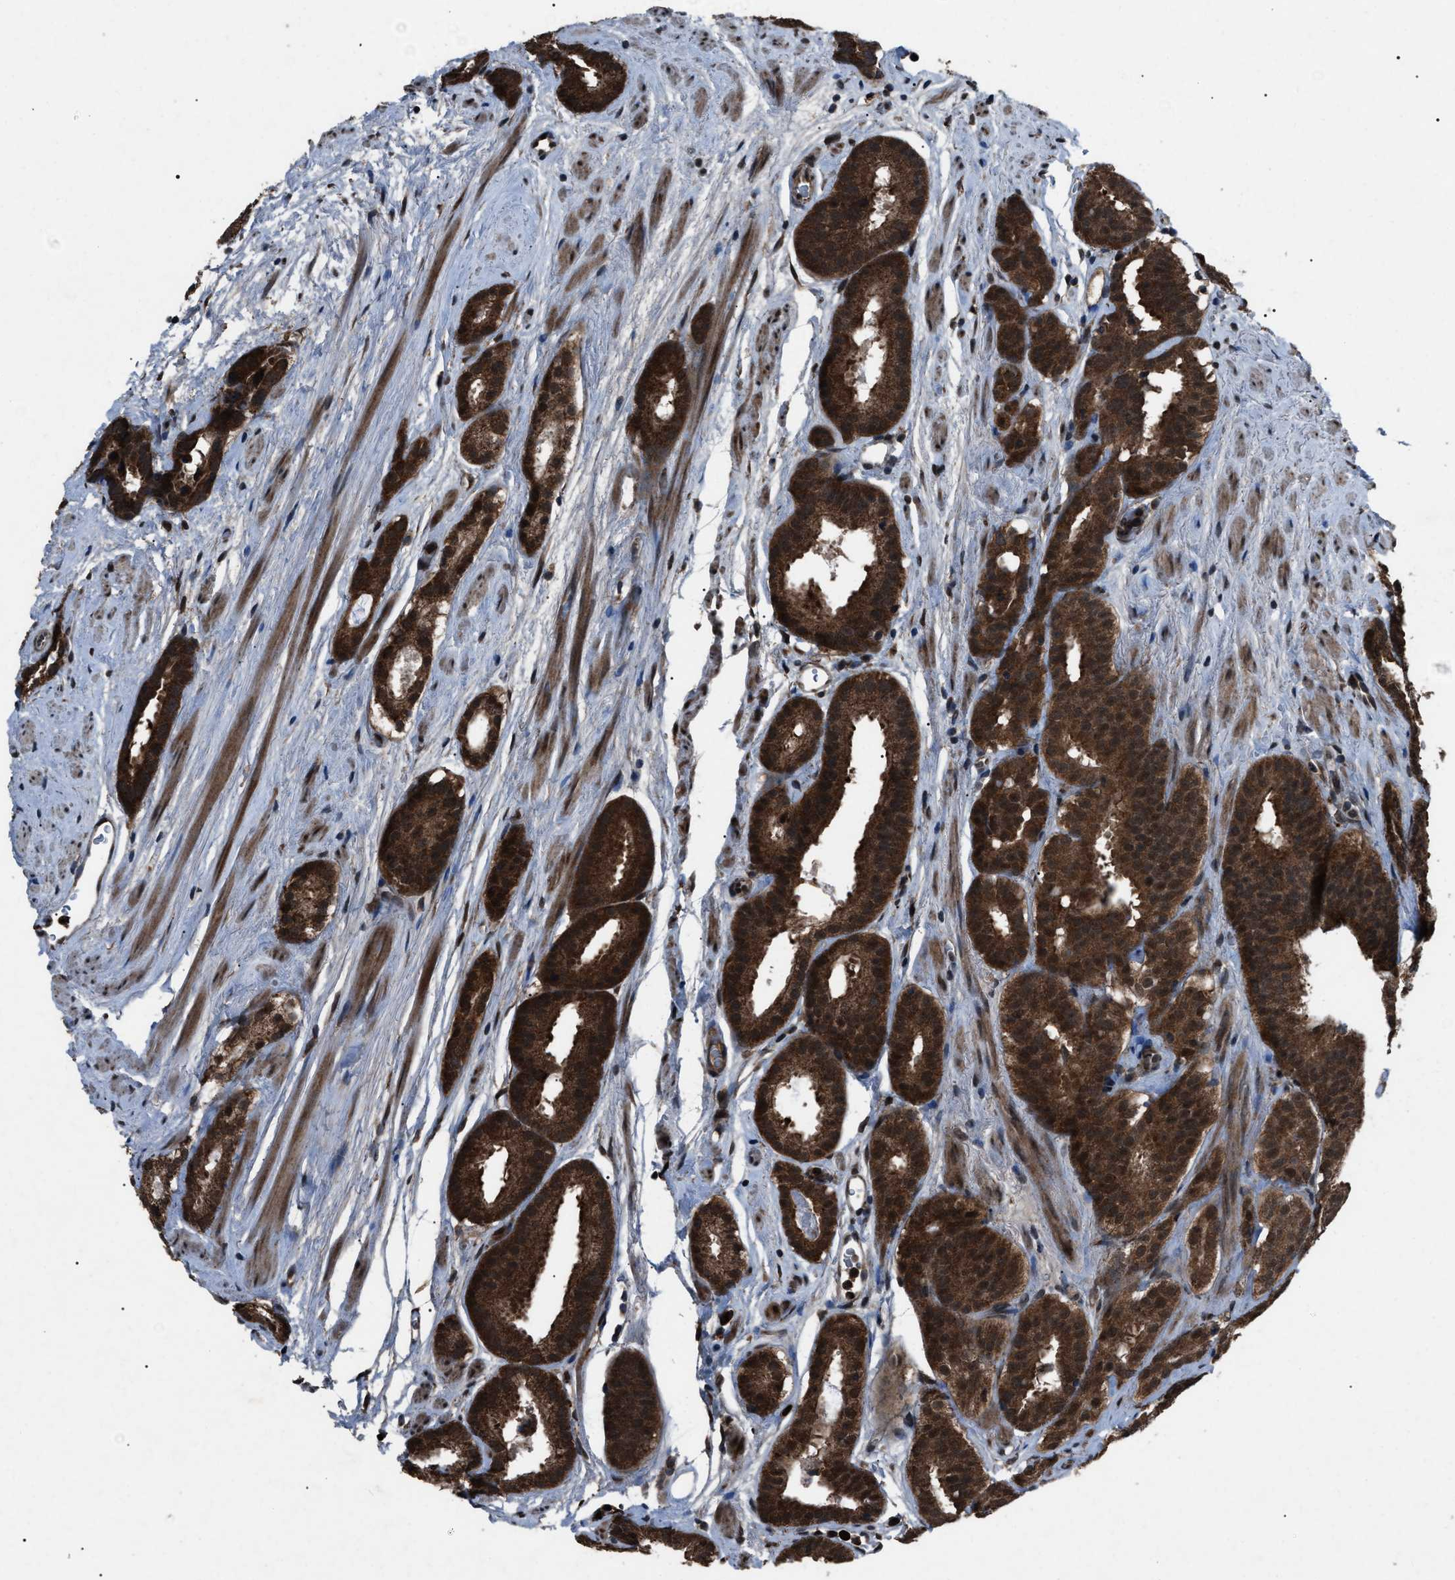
{"staining": {"intensity": "strong", "quantity": ">75%", "location": "cytoplasmic/membranous"}, "tissue": "prostate cancer", "cell_type": "Tumor cells", "image_type": "cancer", "snomed": [{"axis": "morphology", "description": "Adenocarcinoma, Low grade"}, {"axis": "topography", "description": "Prostate"}], "caption": "Protein analysis of prostate adenocarcinoma (low-grade) tissue shows strong cytoplasmic/membranous staining in approximately >75% of tumor cells. (DAB (3,3'-diaminobenzidine) = brown stain, brightfield microscopy at high magnification).", "gene": "ZFAND2A", "patient": {"sex": "male", "age": 69}}